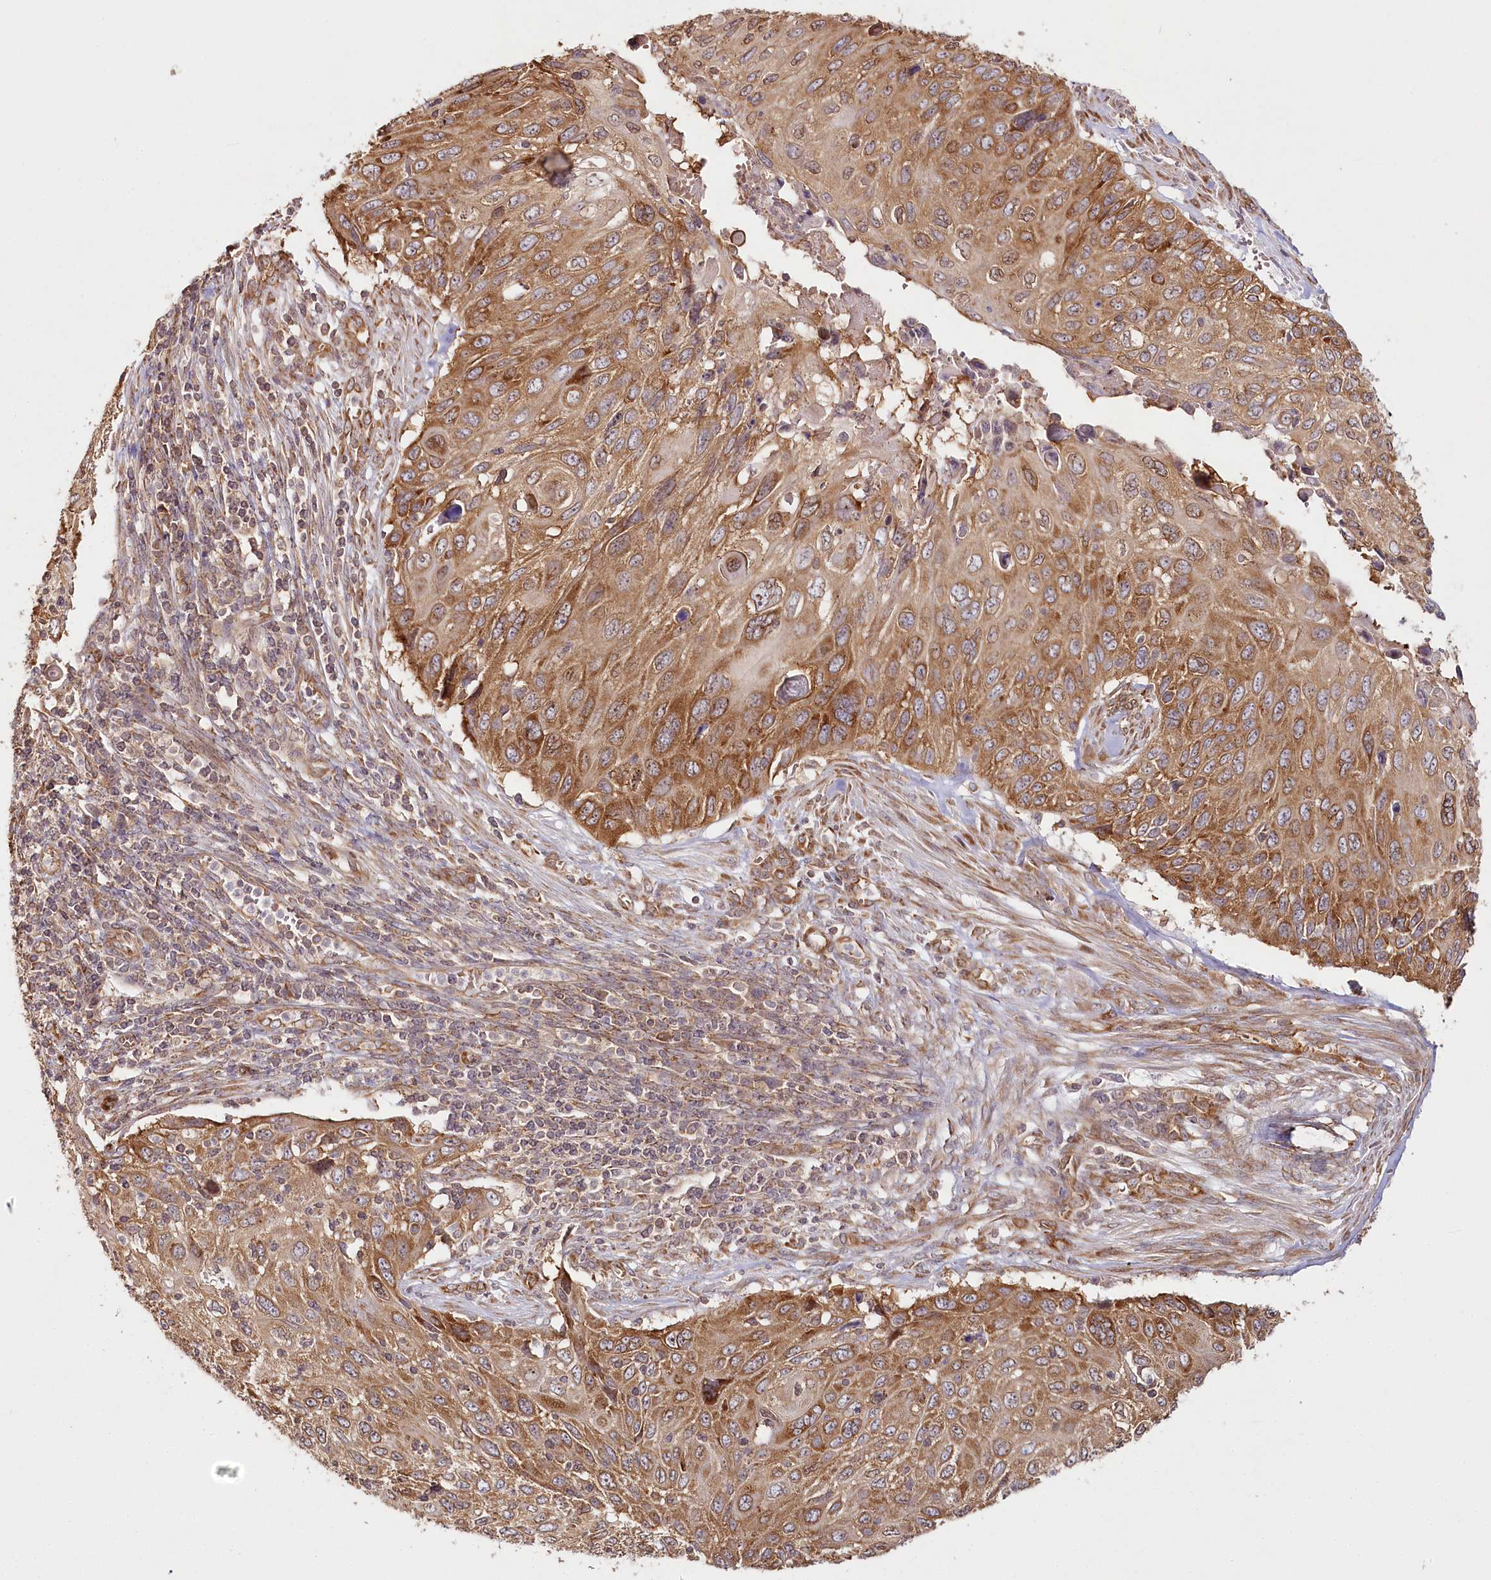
{"staining": {"intensity": "moderate", "quantity": ">75%", "location": "cytoplasmic/membranous"}, "tissue": "cervical cancer", "cell_type": "Tumor cells", "image_type": "cancer", "snomed": [{"axis": "morphology", "description": "Squamous cell carcinoma, NOS"}, {"axis": "topography", "description": "Cervix"}], "caption": "Moderate cytoplasmic/membranous expression is identified in approximately >75% of tumor cells in cervical squamous cell carcinoma. The protein is shown in brown color, while the nuclei are stained blue.", "gene": "OTUD4", "patient": {"sex": "female", "age": 70}}